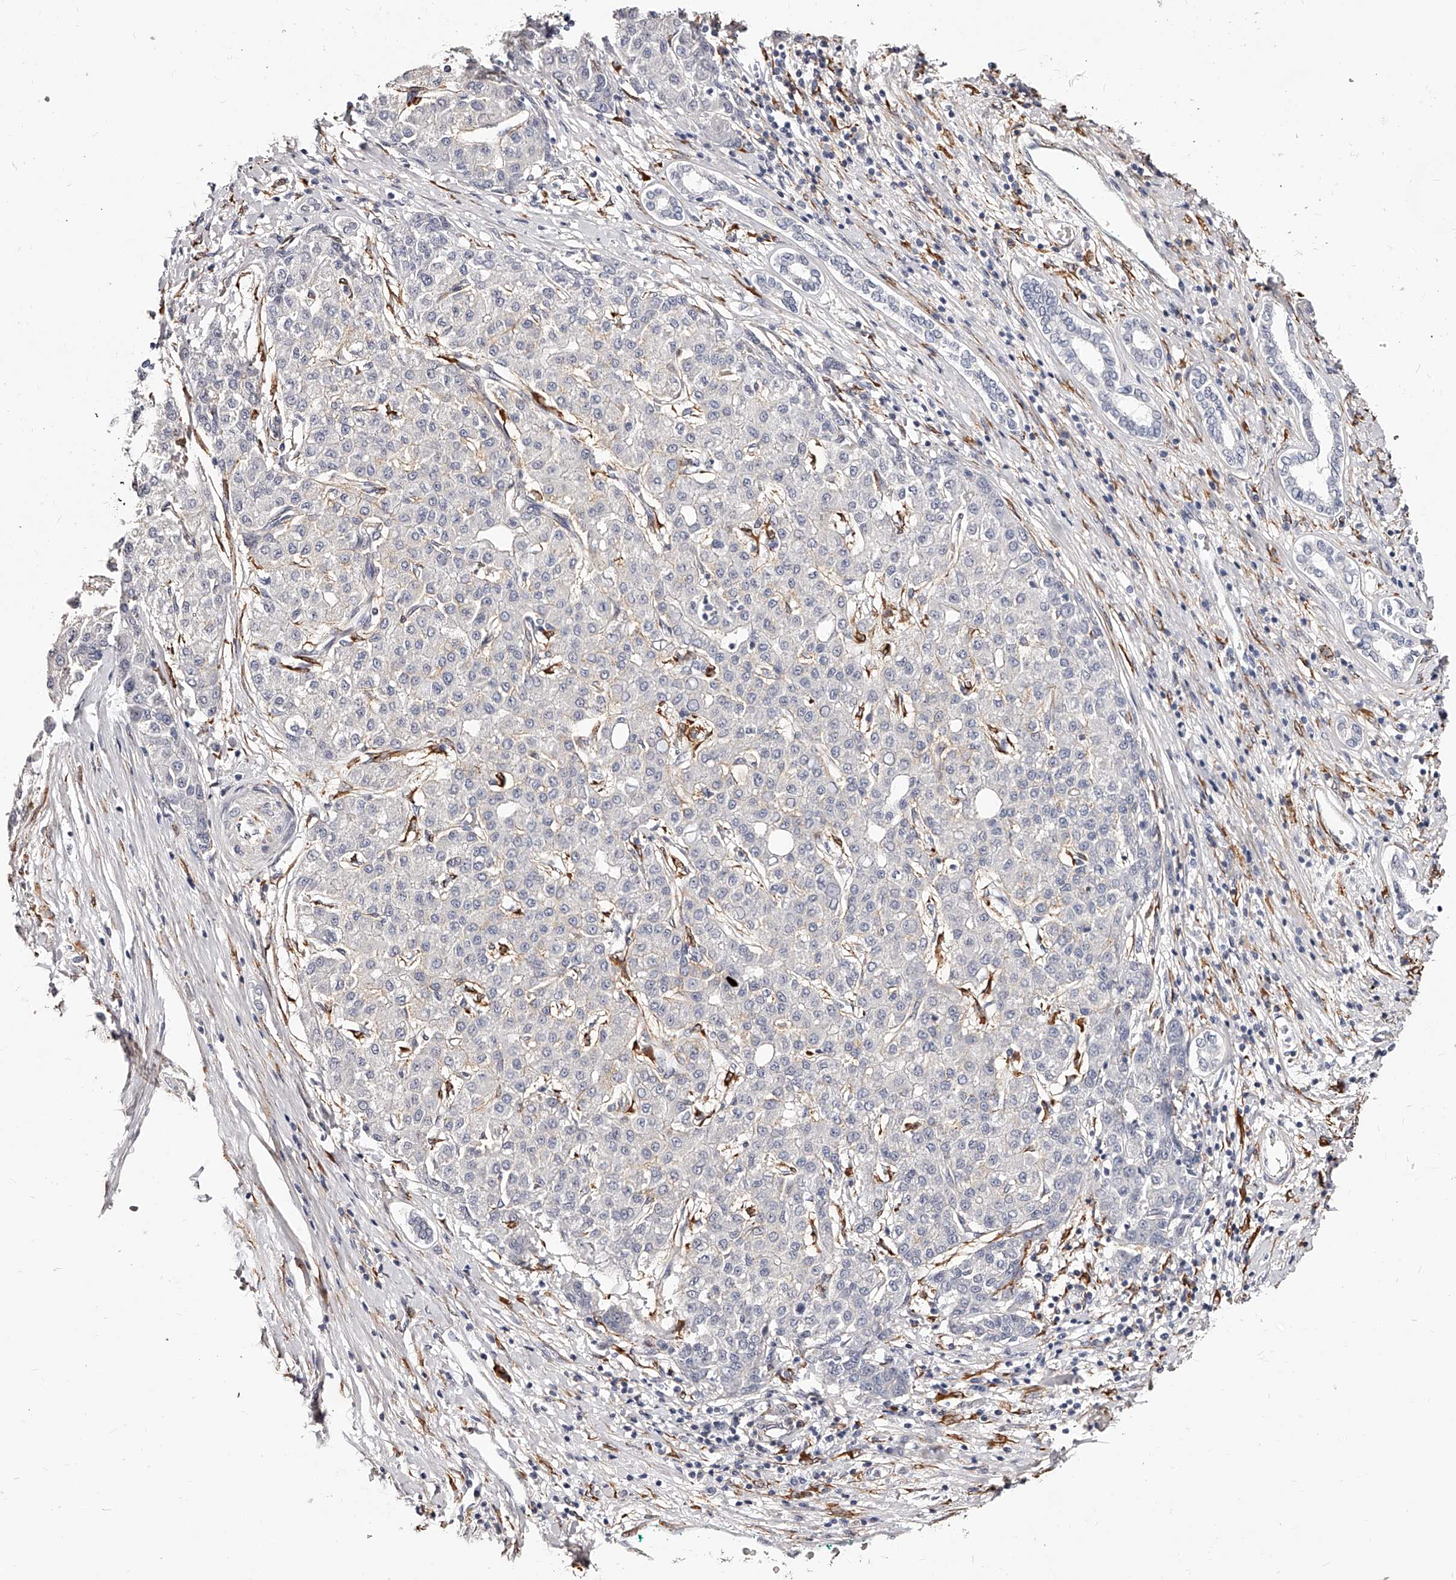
{"staining": {"intensity": "negative", "quantity": "none", "location": "none"}, "tissue": "liver cancer", "cell_type": "Tumor cells", "image_type": "cancer", "snomed": [{"axis": "morphology", "description": "Carcinoma, Hepatocellular, NOS"}, {"axis": "topography", "description": "Liver"}], "caption": "DAB (3,3'-diaminobenzidine) immunohistochemical staining of liver cancer reveals no significant staining in tumor cells.", "gene": "CD82", "patient": {"sex": "male", "age": 65}}